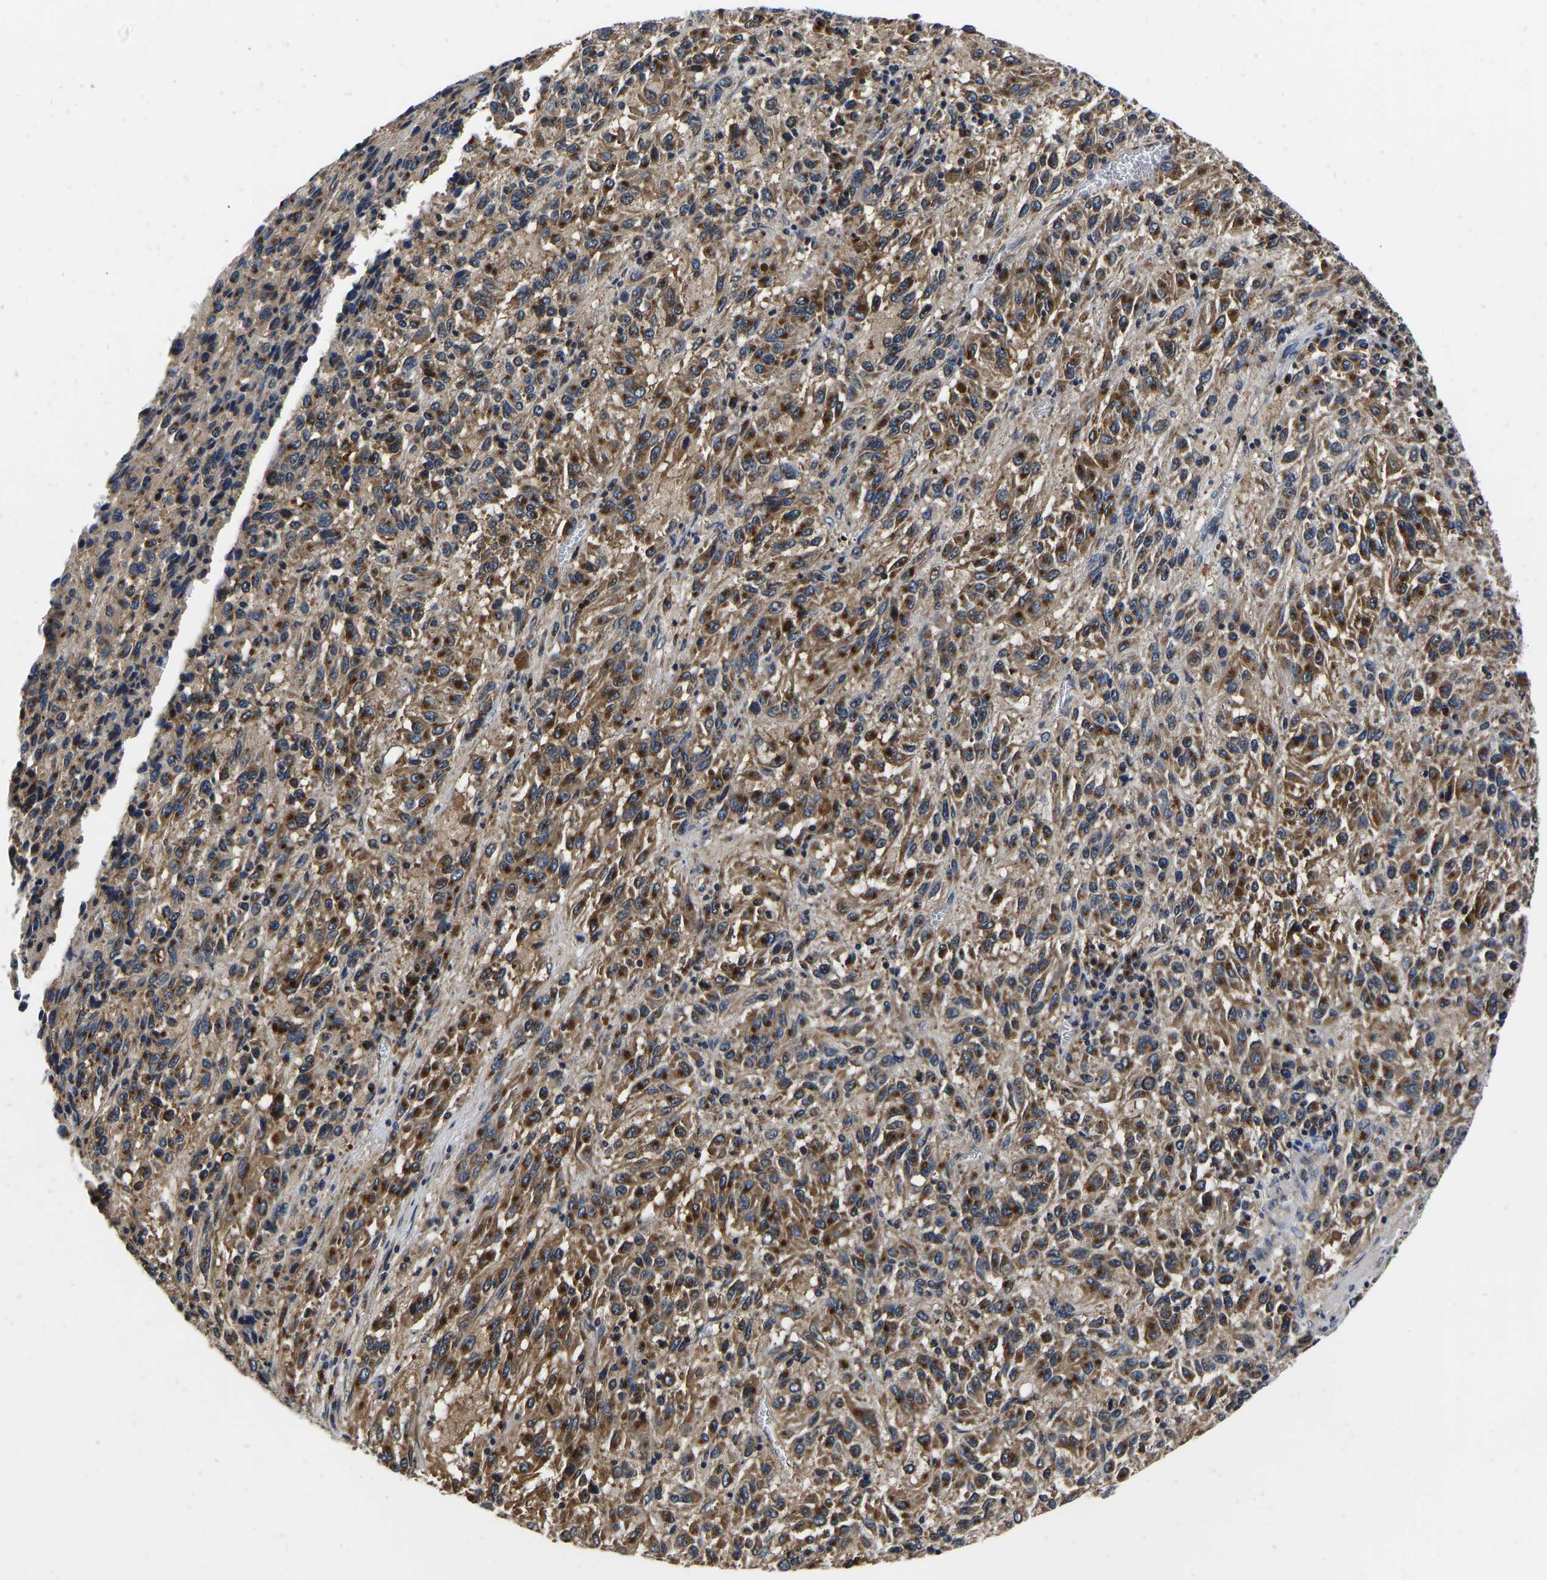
{"staining": {"intensity": "strong", "quantity": ">75%", "location": "cytoplasmic/membranous"}, "tissue": "melanoma", "cell_type": "Tumor cells", "image_type": "cancer", "snomed": [{"axis": "morphology", "description": "Malignant melanoma, Metastatic site"}, {"axis": "topography", "description": "Lung"}], "caption": "A micrograph of human malignant melanoma (metastatic site) stained for a protein displays strong cytoplasmic/membranous brown staining in tumor cells. The protein of interest is stained brown, and the nuclei are stained in blue (DAB (3,3'-diaminobenzidine) IHC with brightfield microscopy, high magnification).", "gene": "RABAC1", "patient": {"sex": "male", "age": 64}}